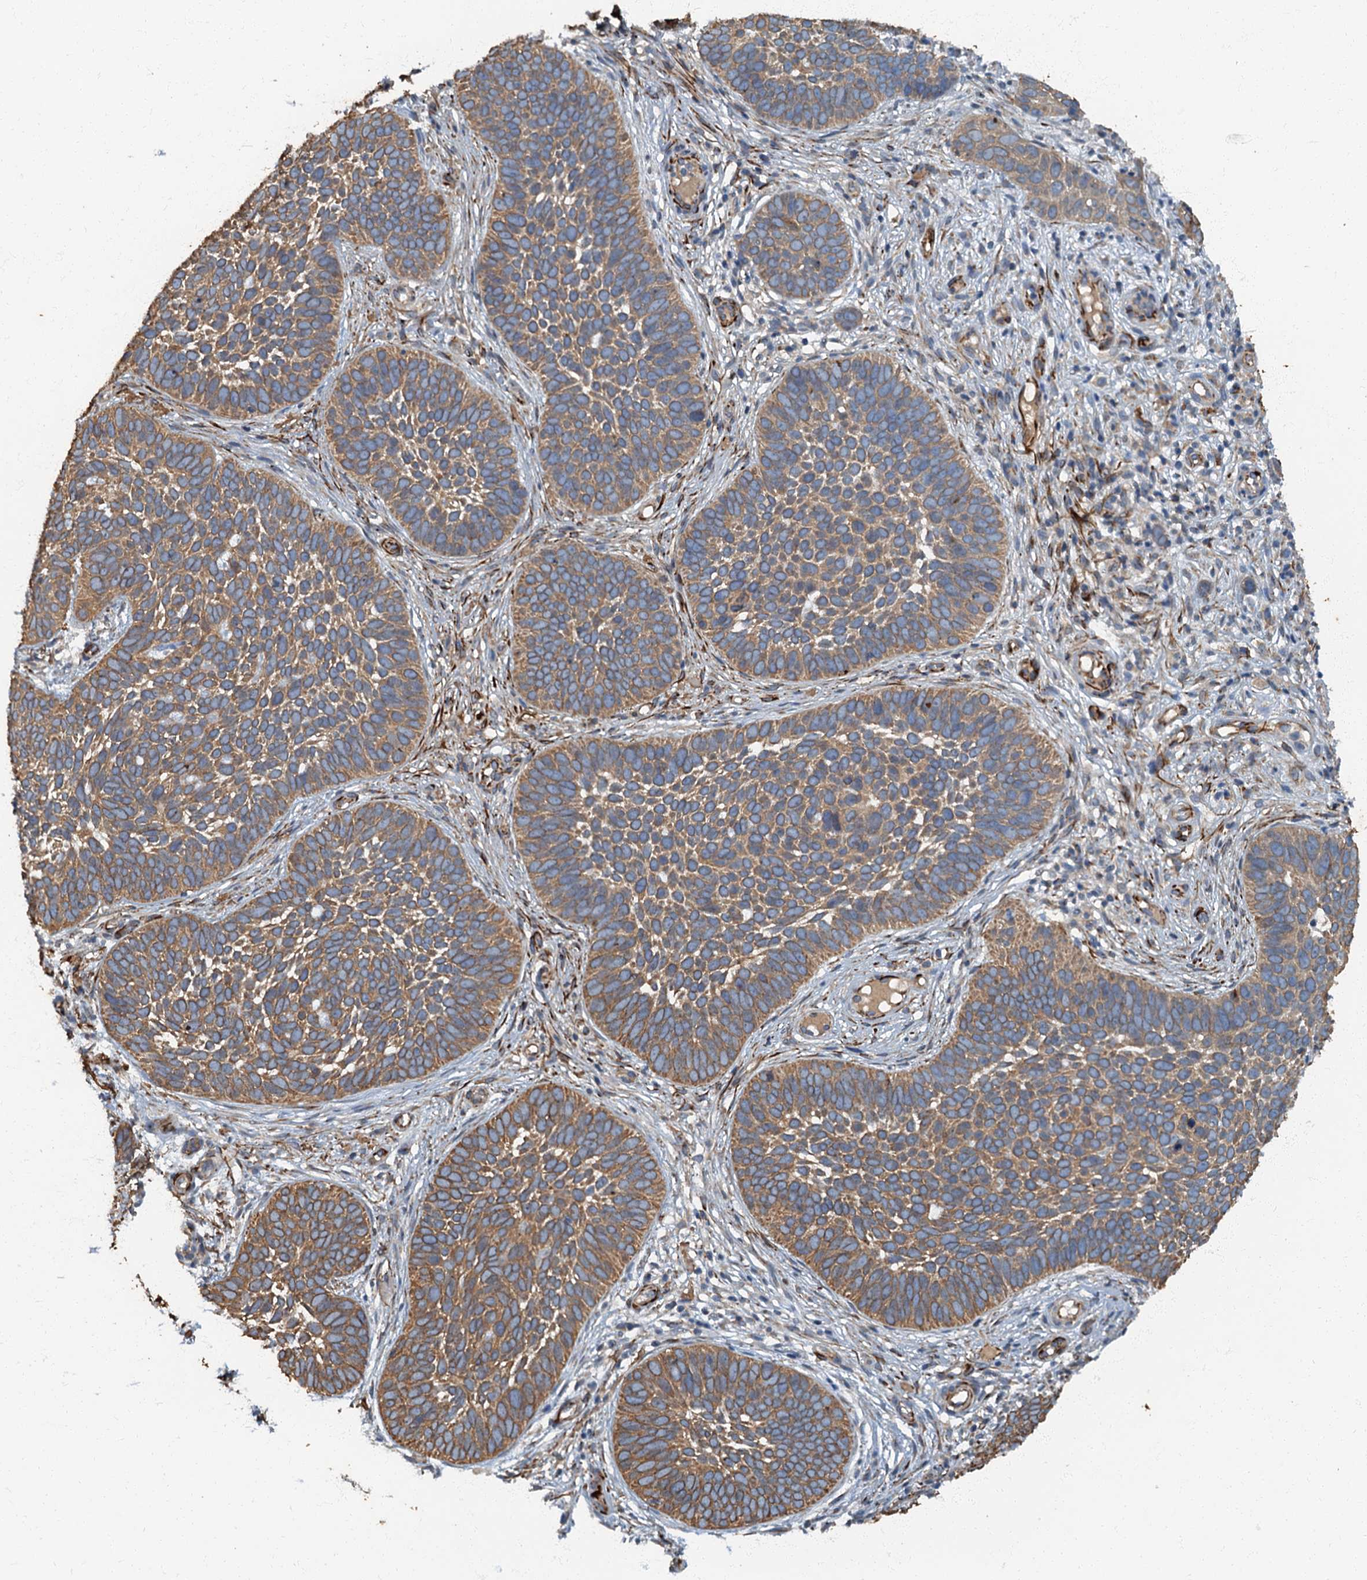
{"staining": {"intensity": "moderate", "quantity": ">75%", "location": "cytoplasmic/membranous"}, "tissue": "skin cancer", "cell_type": "Tumor cells", "image_type": "cancer", "snomed": [{"axis": "morphology", "description": "Basal cell carcinoma"}, {"axis": "topography", "description": "Skin"}], "caption": "The histopathology image shows a brown stain indicating the presence of a protein in the cytoplasmic/membranous of tumor cells in skin basal cell carcinoma.", "gene": "ARL11", "patient": {"sex": "male", "age": 89}}